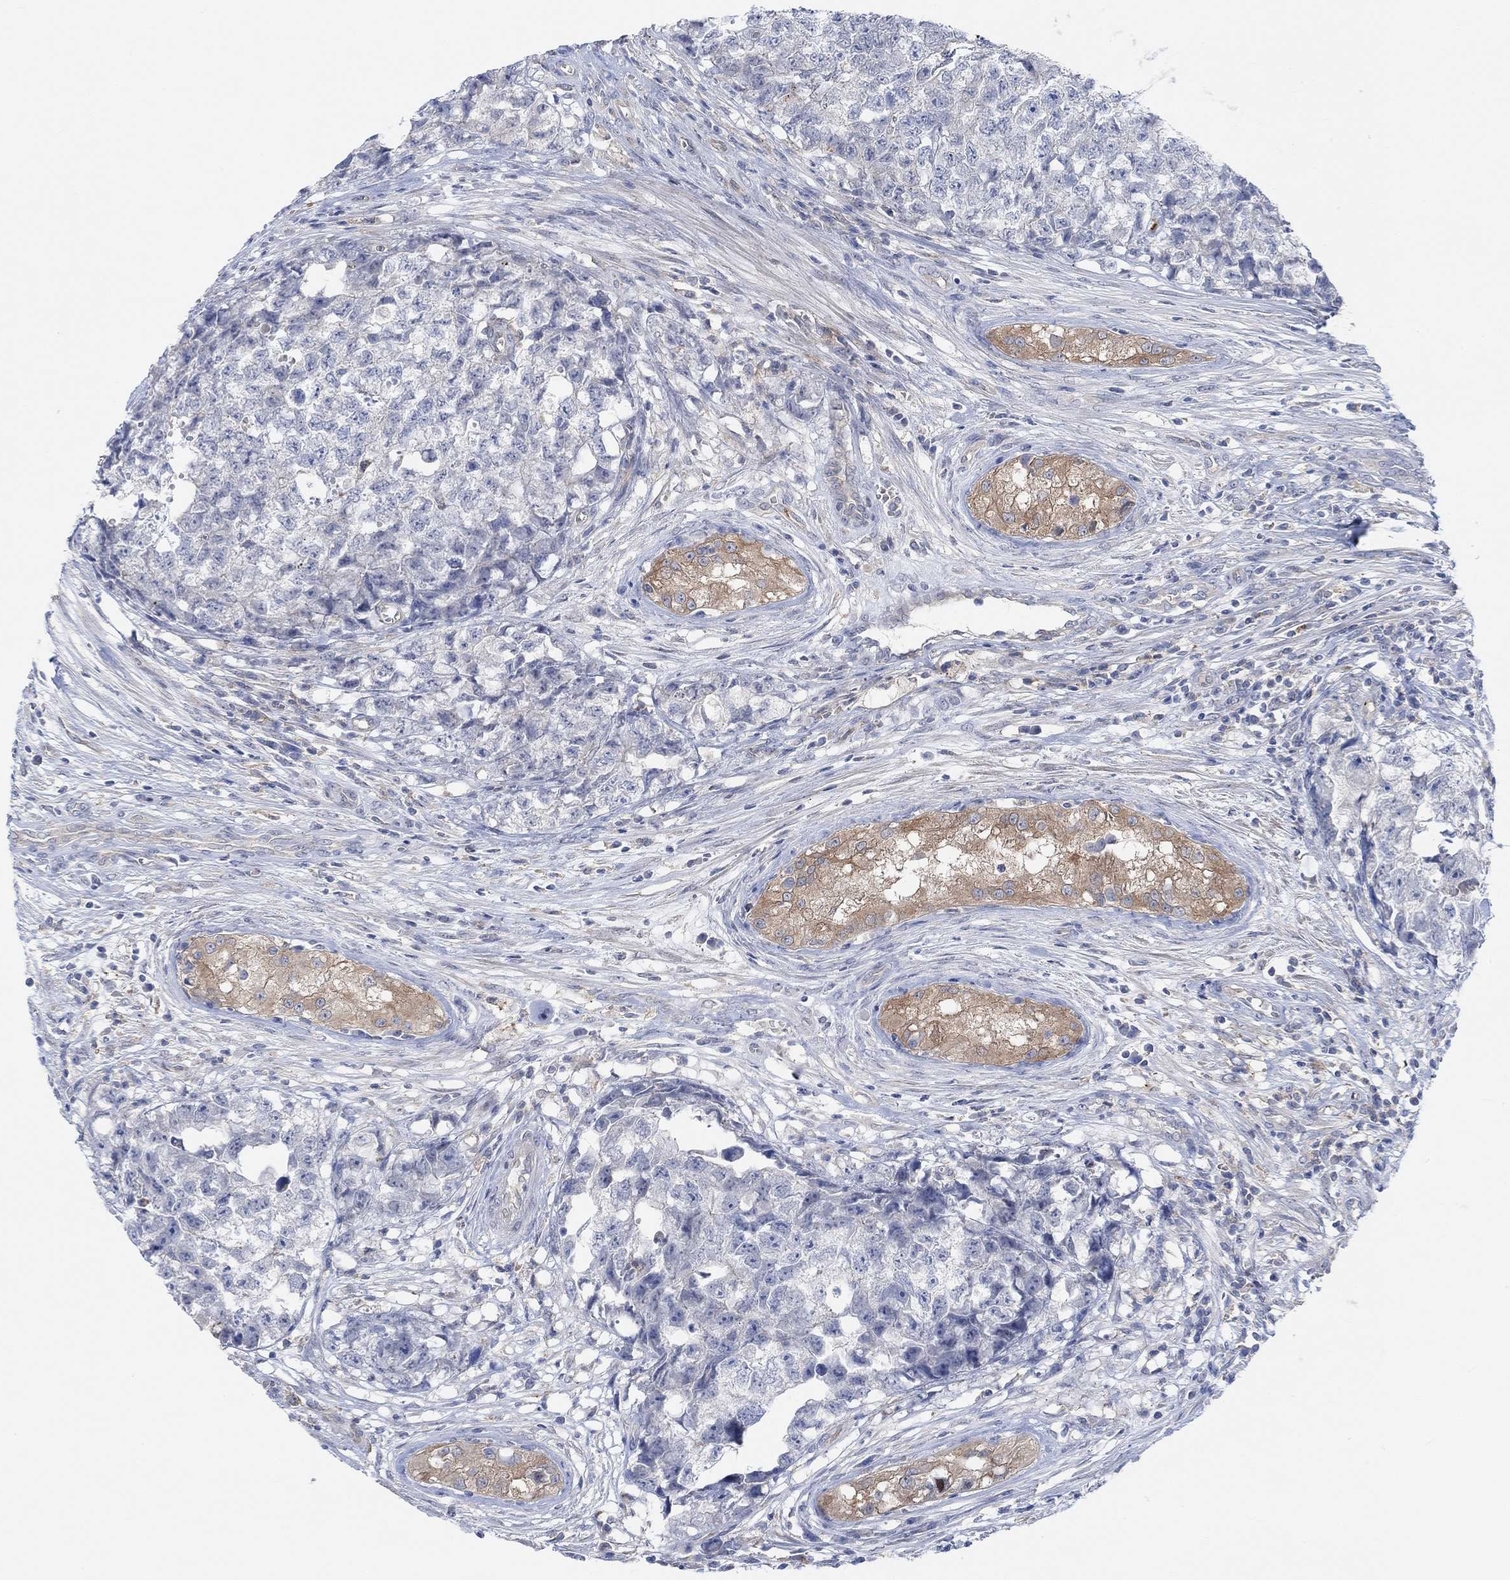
{"staining": {"intensity": "negative", "quantity": "none", "location": "none"}, "tissue": "testis cancer", "cell_type": "Tumor cells", "image_type": "cancer", "snomed": [{"axis": "morphology", "description": "Seminoma, NOS"}, {"axis": "morphology", "description": "Carcinoma, Embryonal, NOS"}, {"axis": "topography", "description": "Testis"}], "caption": "IHC of human embryonal carcinoma (testis) exhibits no staining in tumor cells. The staining was performed using DAB (3,3'-diaminobenzidine) to visualize the protein expression in brown, while the nuclei were stained in blue with hematoxylin (Magnification: 20x).", "gene": "PMFBP1", "patient": {"sex": "male", "age": 22}}